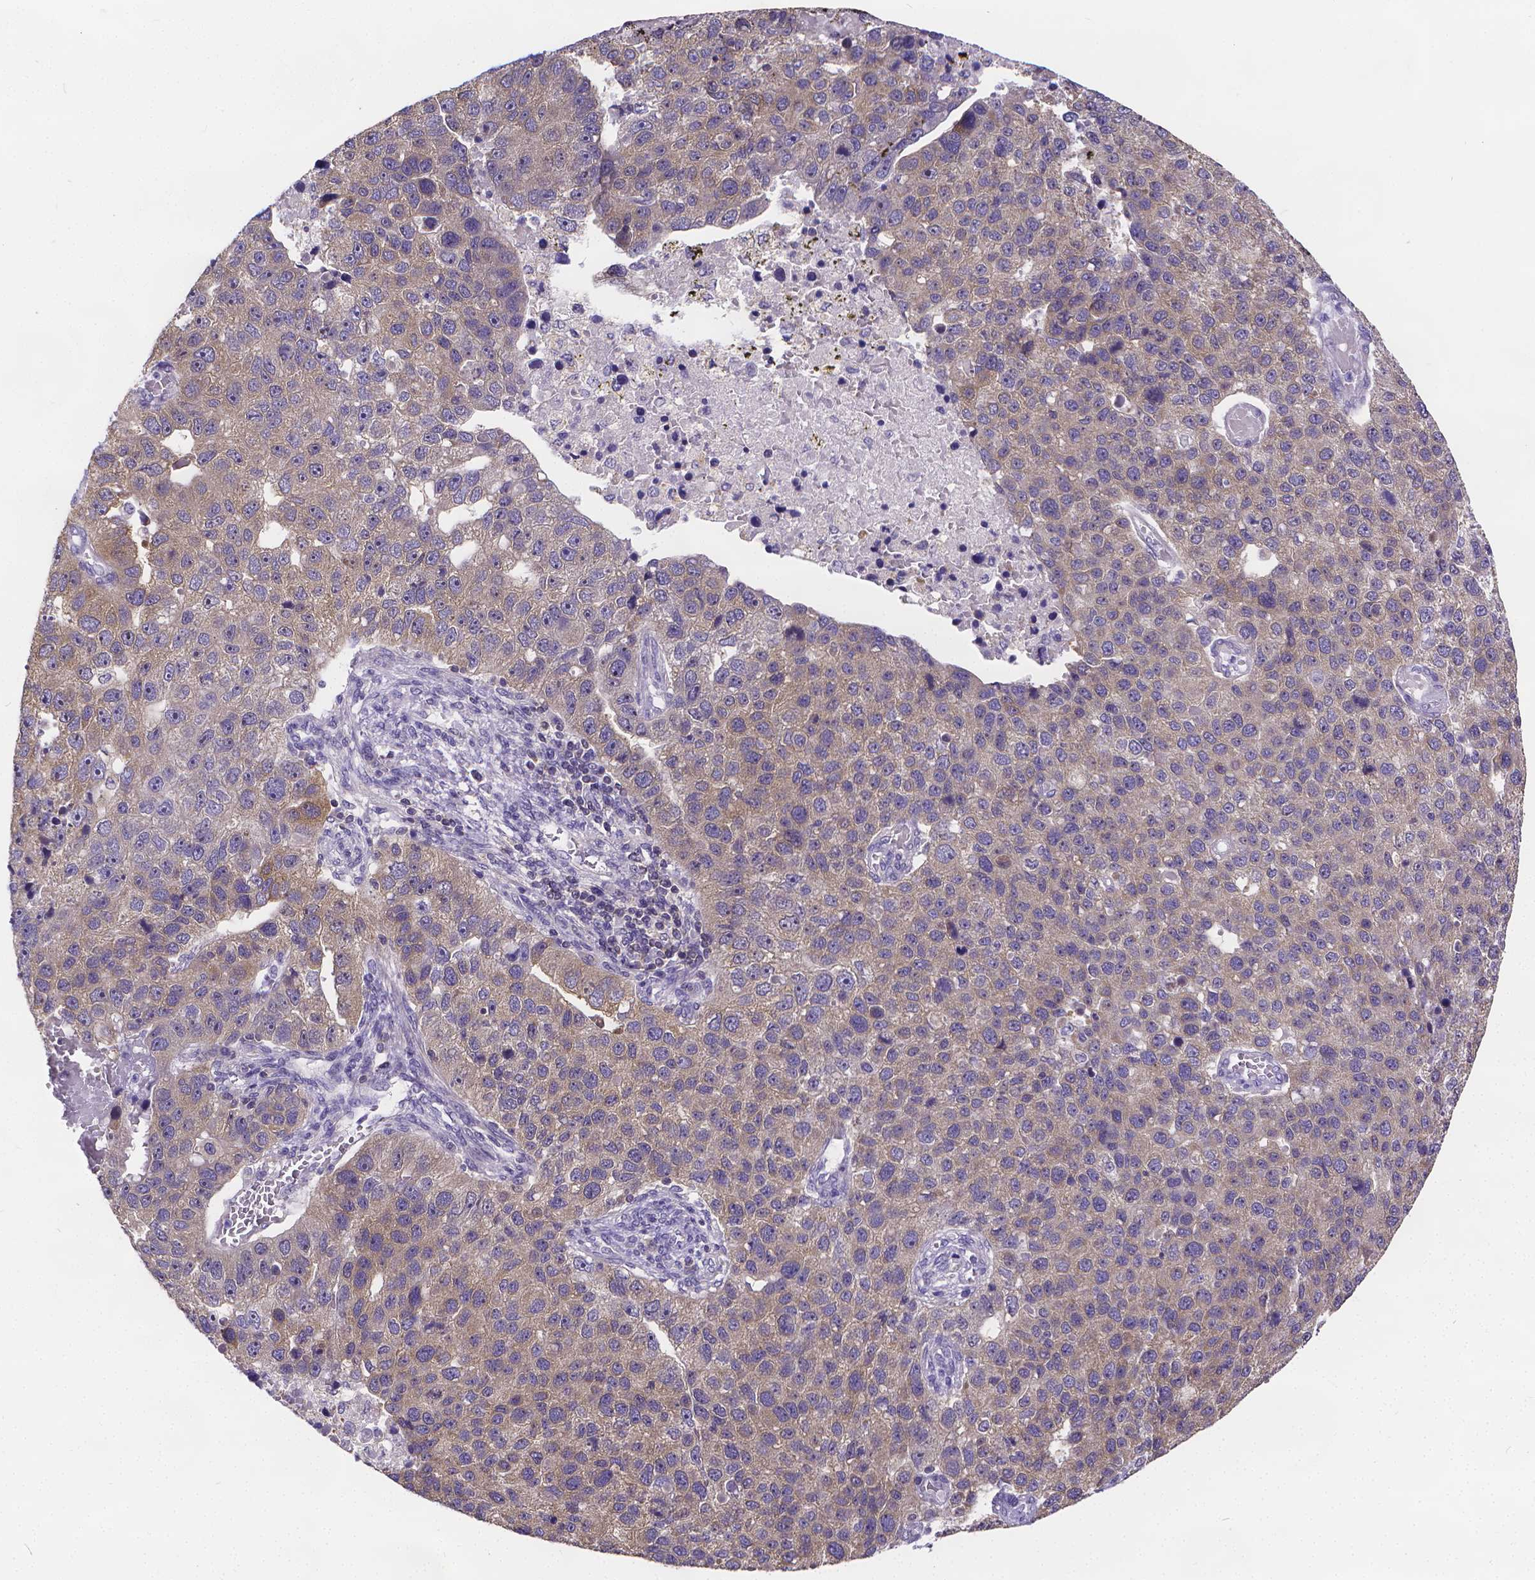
{"staining": {"intensity": "weak", "quantity": "<25%", "location": "cytoplasmic/membranous"}, "tissue": "pancreatic cancer", "cell_type": "Tumor cells", "image_type": "cancer", "snomed": [{"axis": "morphology", "description": "Adenocarcinoma, NOS"}, {"axis": "topography", "description": "Pancreas"}], "caption": "There is no significant staining in tumor cells of pancreatic adenocarcinoma.", "gene": "GLRB", "patient": {"sex": "female", "age": 61}}